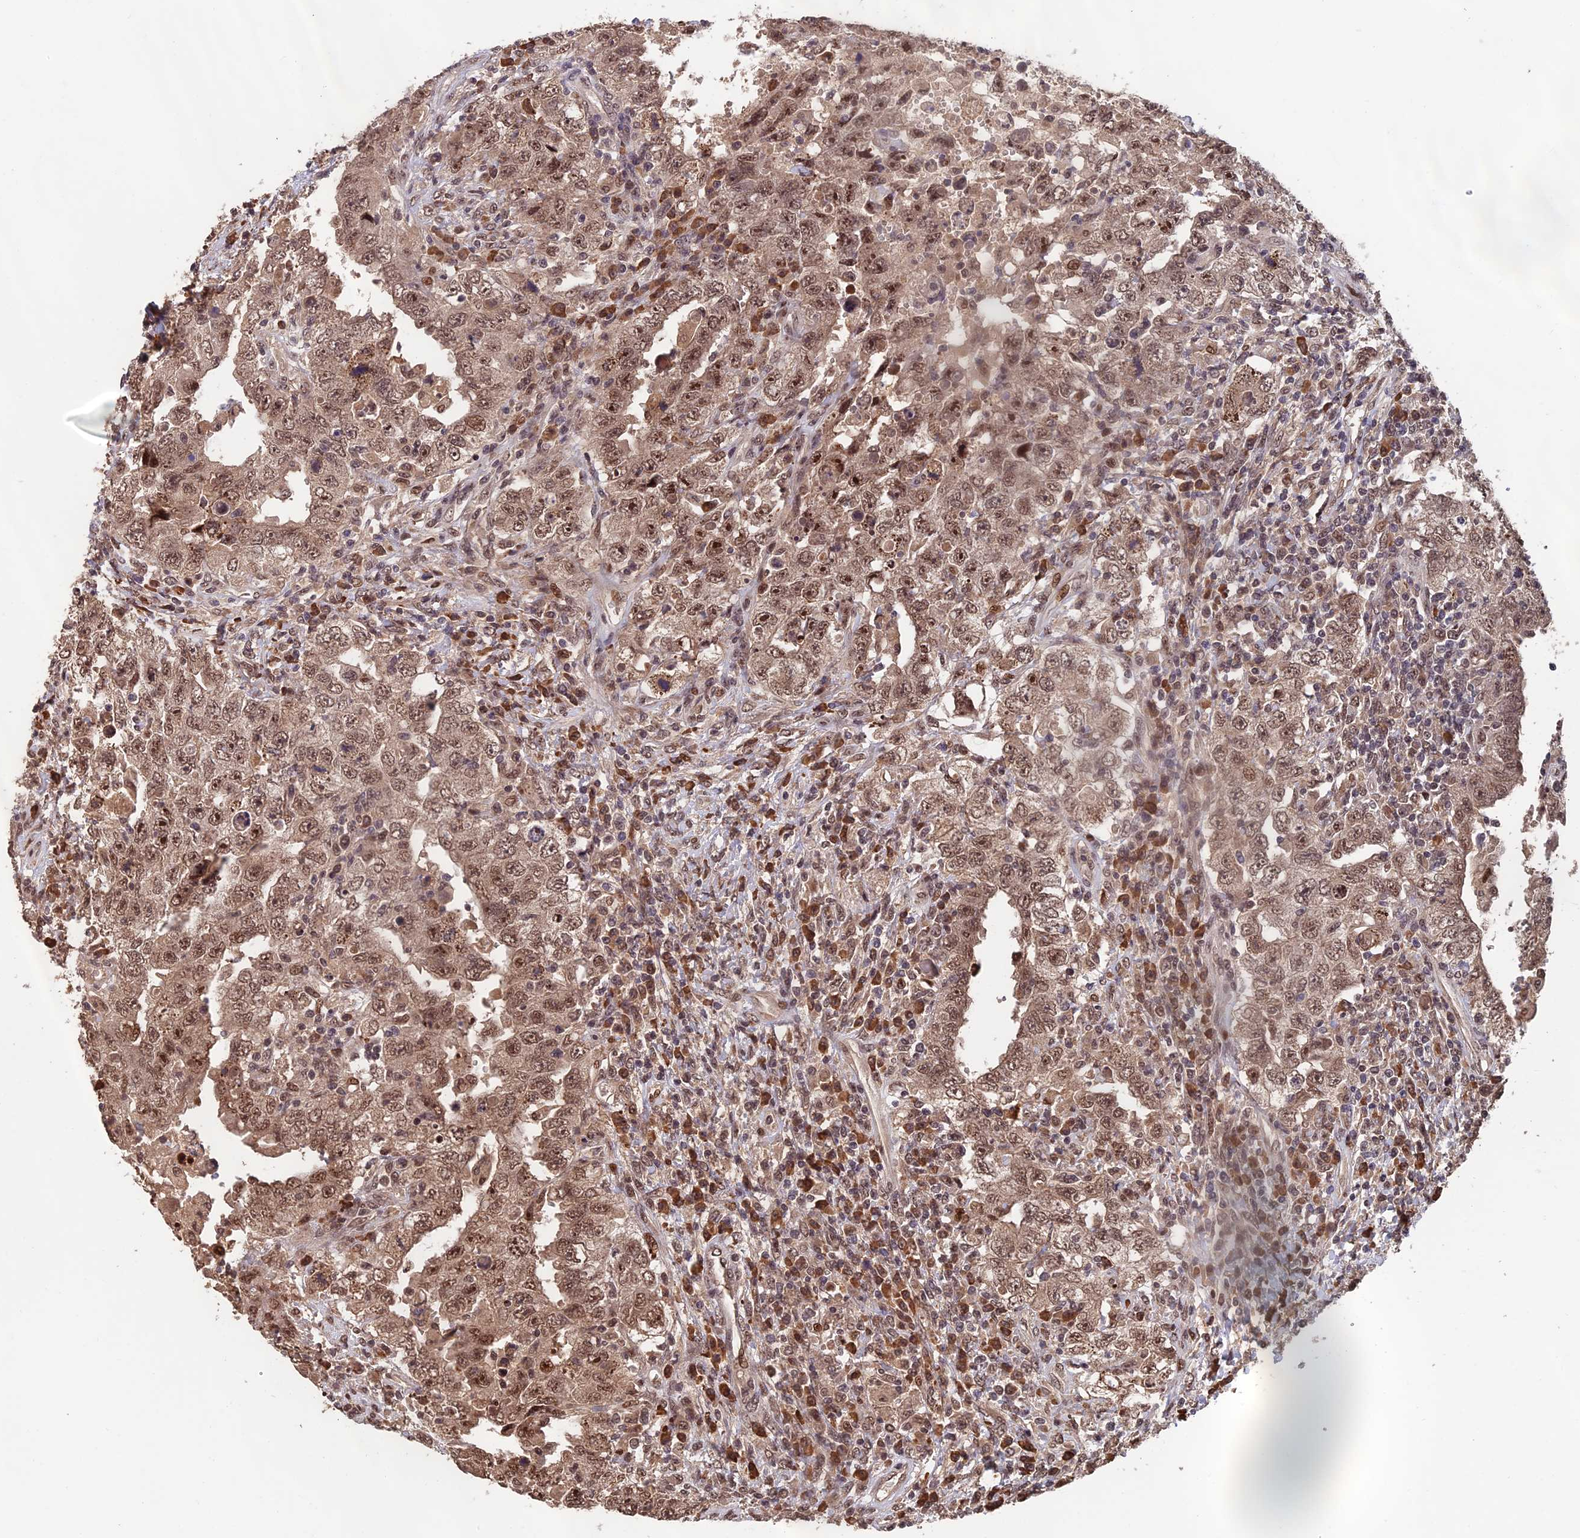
{"staining": {"intensity": "moderate", "quantity": ">75%", "location": "nuclear"}, "tissue": "testis cancer", "cell_type": "Tumor cells", "image_type": "cancer", "snomed": [{"axis": "morphology", "description": "Carcinoma, Embryonal, NOS"}, {"axis": "topography", "description": "Testis"}], "caption": "Tumor cells reveal moderate nuclear positivity in approximately >75% of cells in embryonal carcinoma (testis).", "gene": "OSBPL1A", "patient": {"sex": "male", "age": 26}}